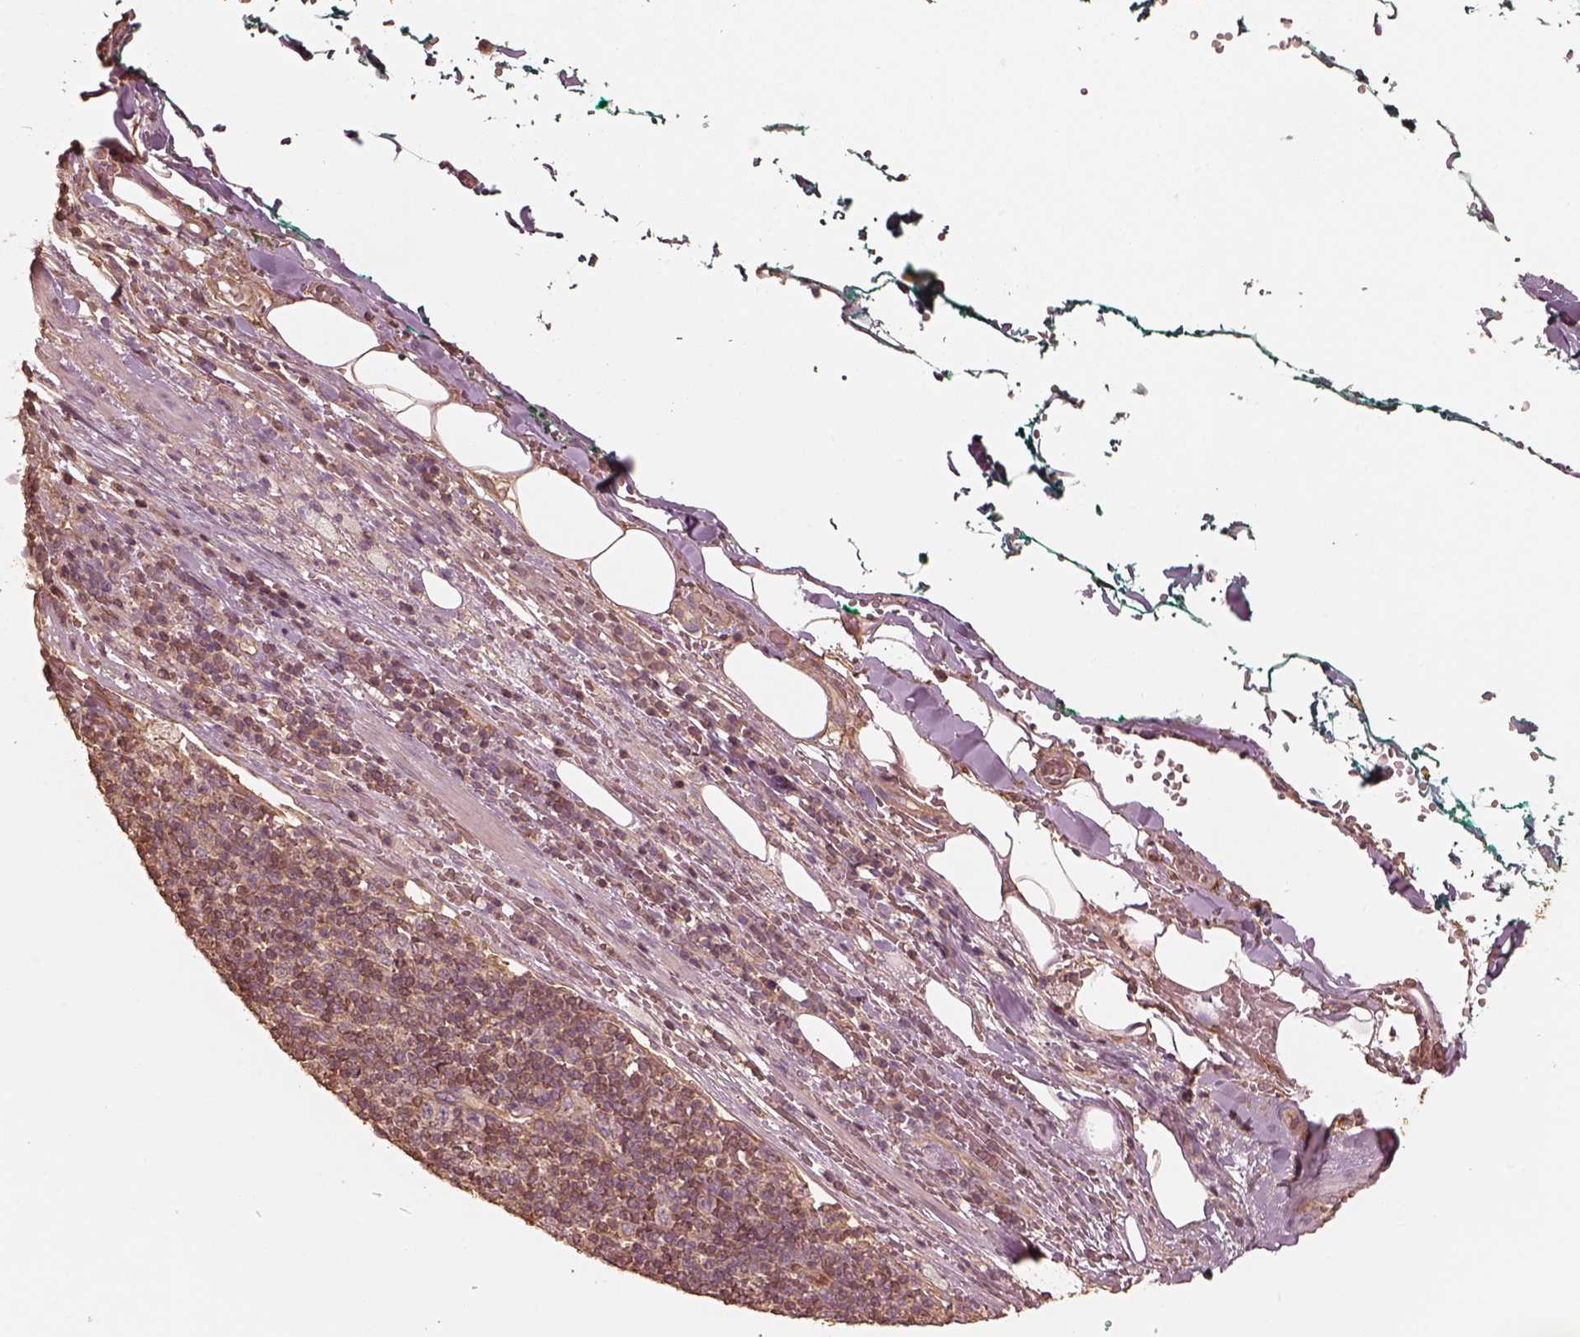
{"staining": {"intensity": "moderate", "quantity": "25%-75%", "location": "cytoplasmic/membranous"}, "tissue": "pancreatic cancer", "cell_type": "Tumor cells", "image_type": "cancer", "snomed": [{"axis": "morphology", "description": "Adenocarcinoma, NOS"}, {"axis": "topography", "description": "Pancreas"}], "caption": "Human pancreatic cancer stained with a brown dye reveals moderate cytoplasmic/membranous positive expression in about 25%-75% of tumor cells.", "gene": "WDR7", "patient": {"sex": "female", "age": 61}}